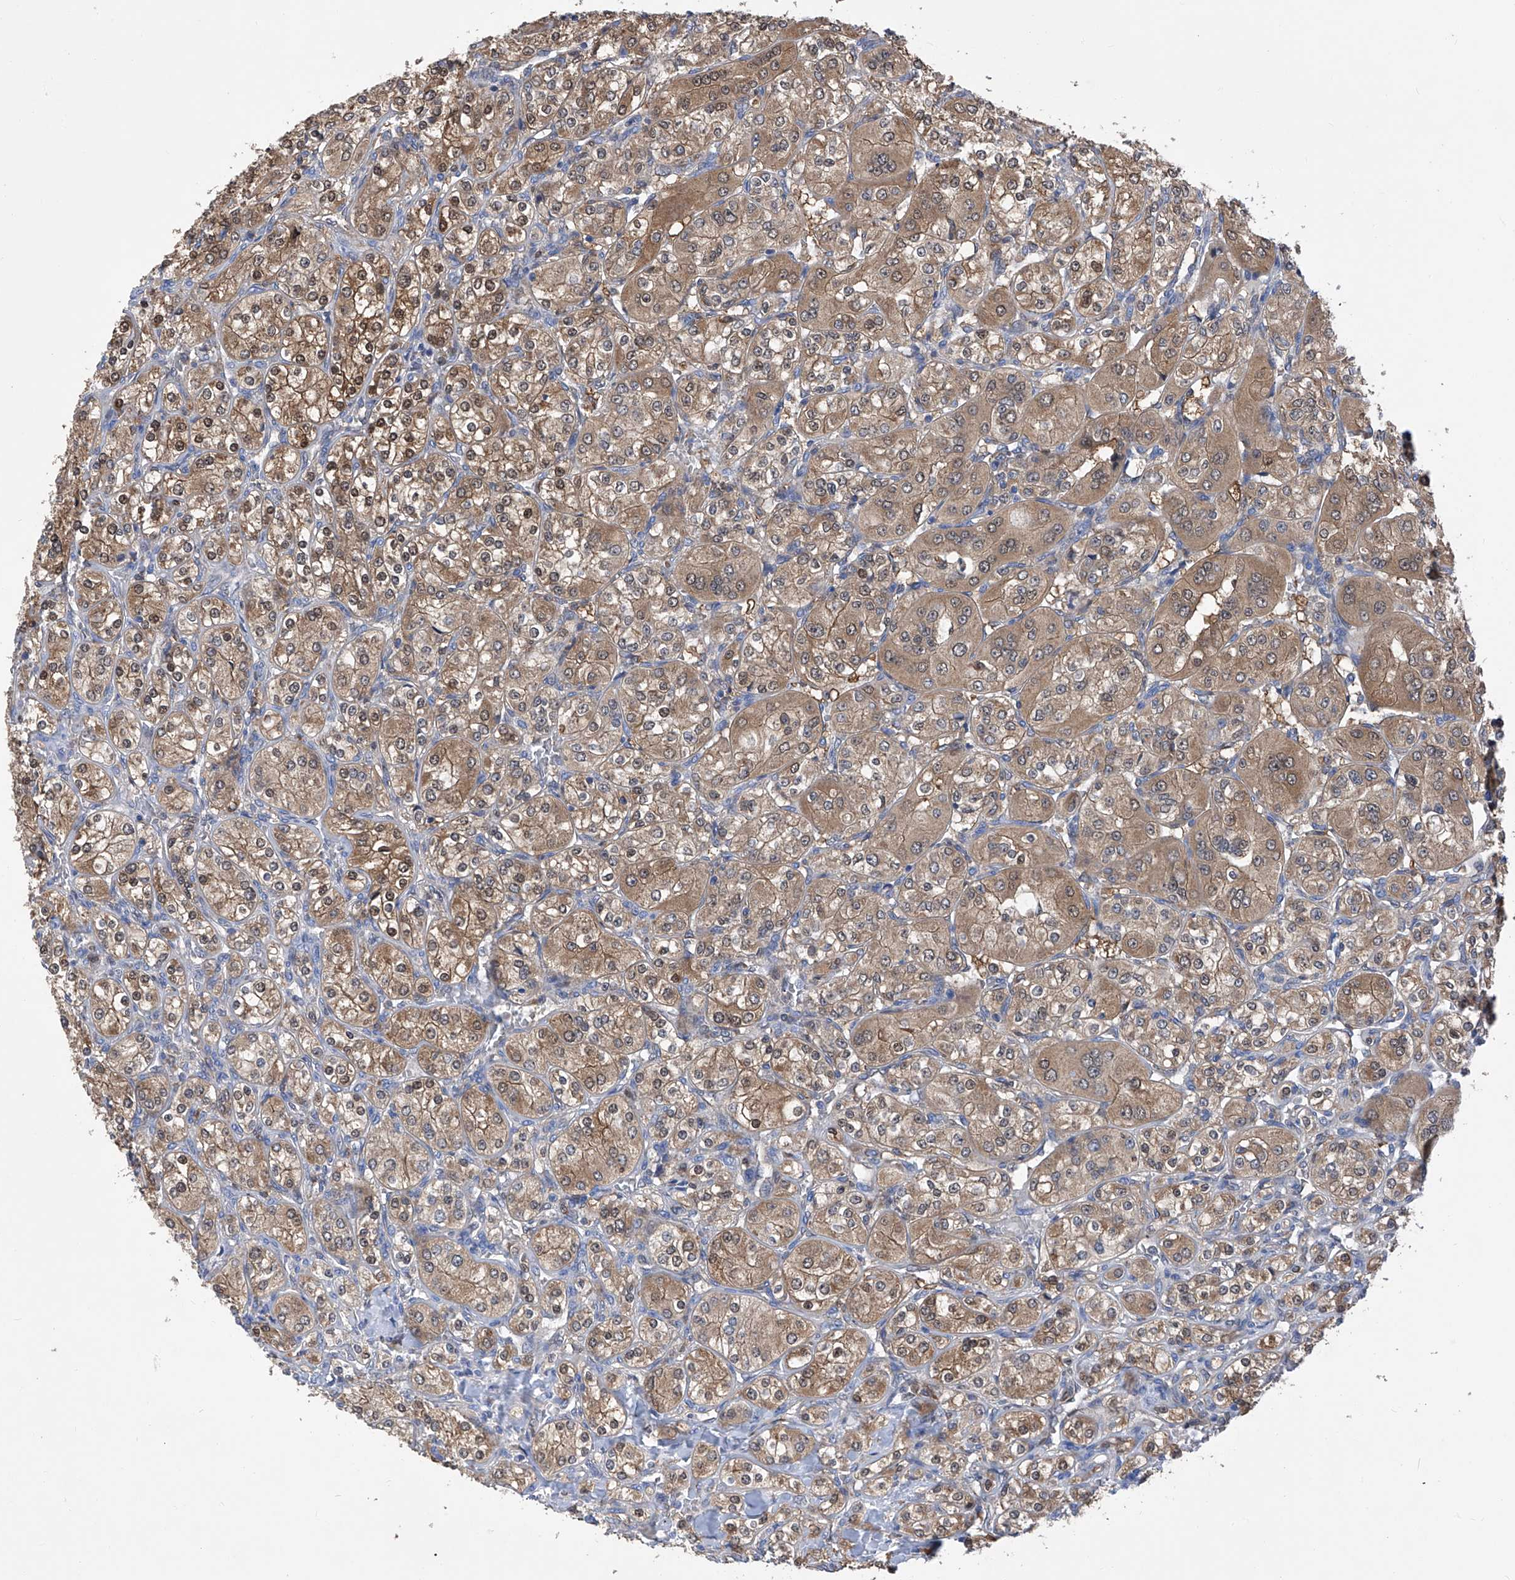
{"staining": {"intensity": "moderate", "quantity": ">75%", "location": "cytoplasmic/membranous,nuclear"}, "tissue": "renal cancer", "cell_type": "Tumor cells", "image_type": "cancer", "snomed": [{"axis": "morphology", "description": "Adenocarcinoma, NOS"}, {"axis": "topography", "description": "Kidney"}], "caption": "Protein staining displays moderate cytoplasmic/membranous and nuclear positivity in about >75% of tumor cells in adenocarcinoma (renal).", "gene": "SPATA20", "patient": {"sex": "male", "age": 77}}